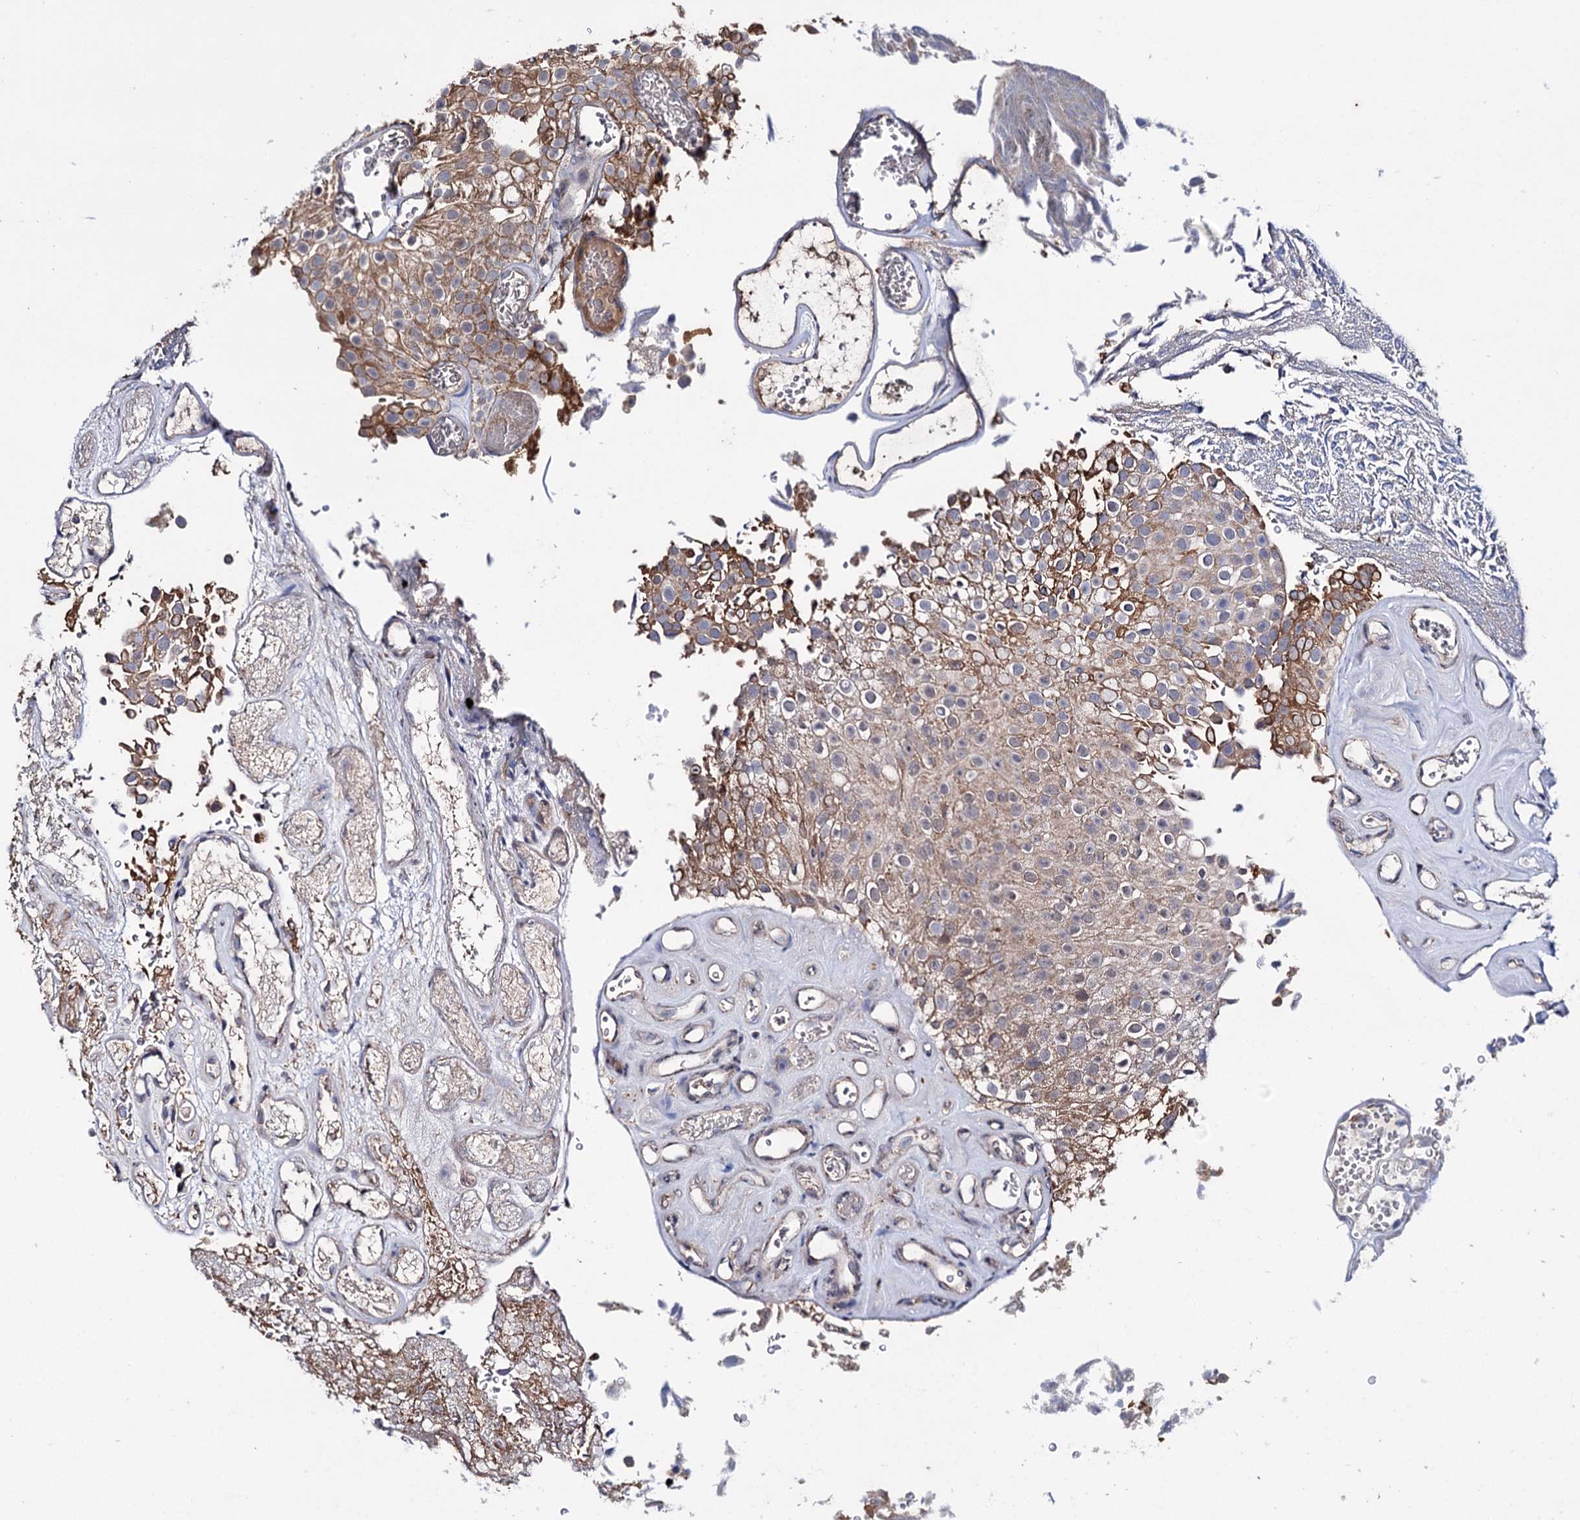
{"staining": {"intensity": "moderate", "quantity": ">75%", "location": "cytoplasmic/membranous"}, "tissue": "urothelial cancer", "cell_type": "Tumor cells", "image_type": "cancer", "snomed": [{"axis": "morphology", "description": "Urothelial carcinoma, Low grade"}, {"axis": "topography", "description": "Urinary bladder"}], "caption": "The image exhibits immunohistochemical staining of urothelial cancer. There is moderate cytoplasmic/membranous expression is seen in approximately >75% of tumor cells.", "gene": "CLPB", "patient": {"sex": "male", "age": 78}}